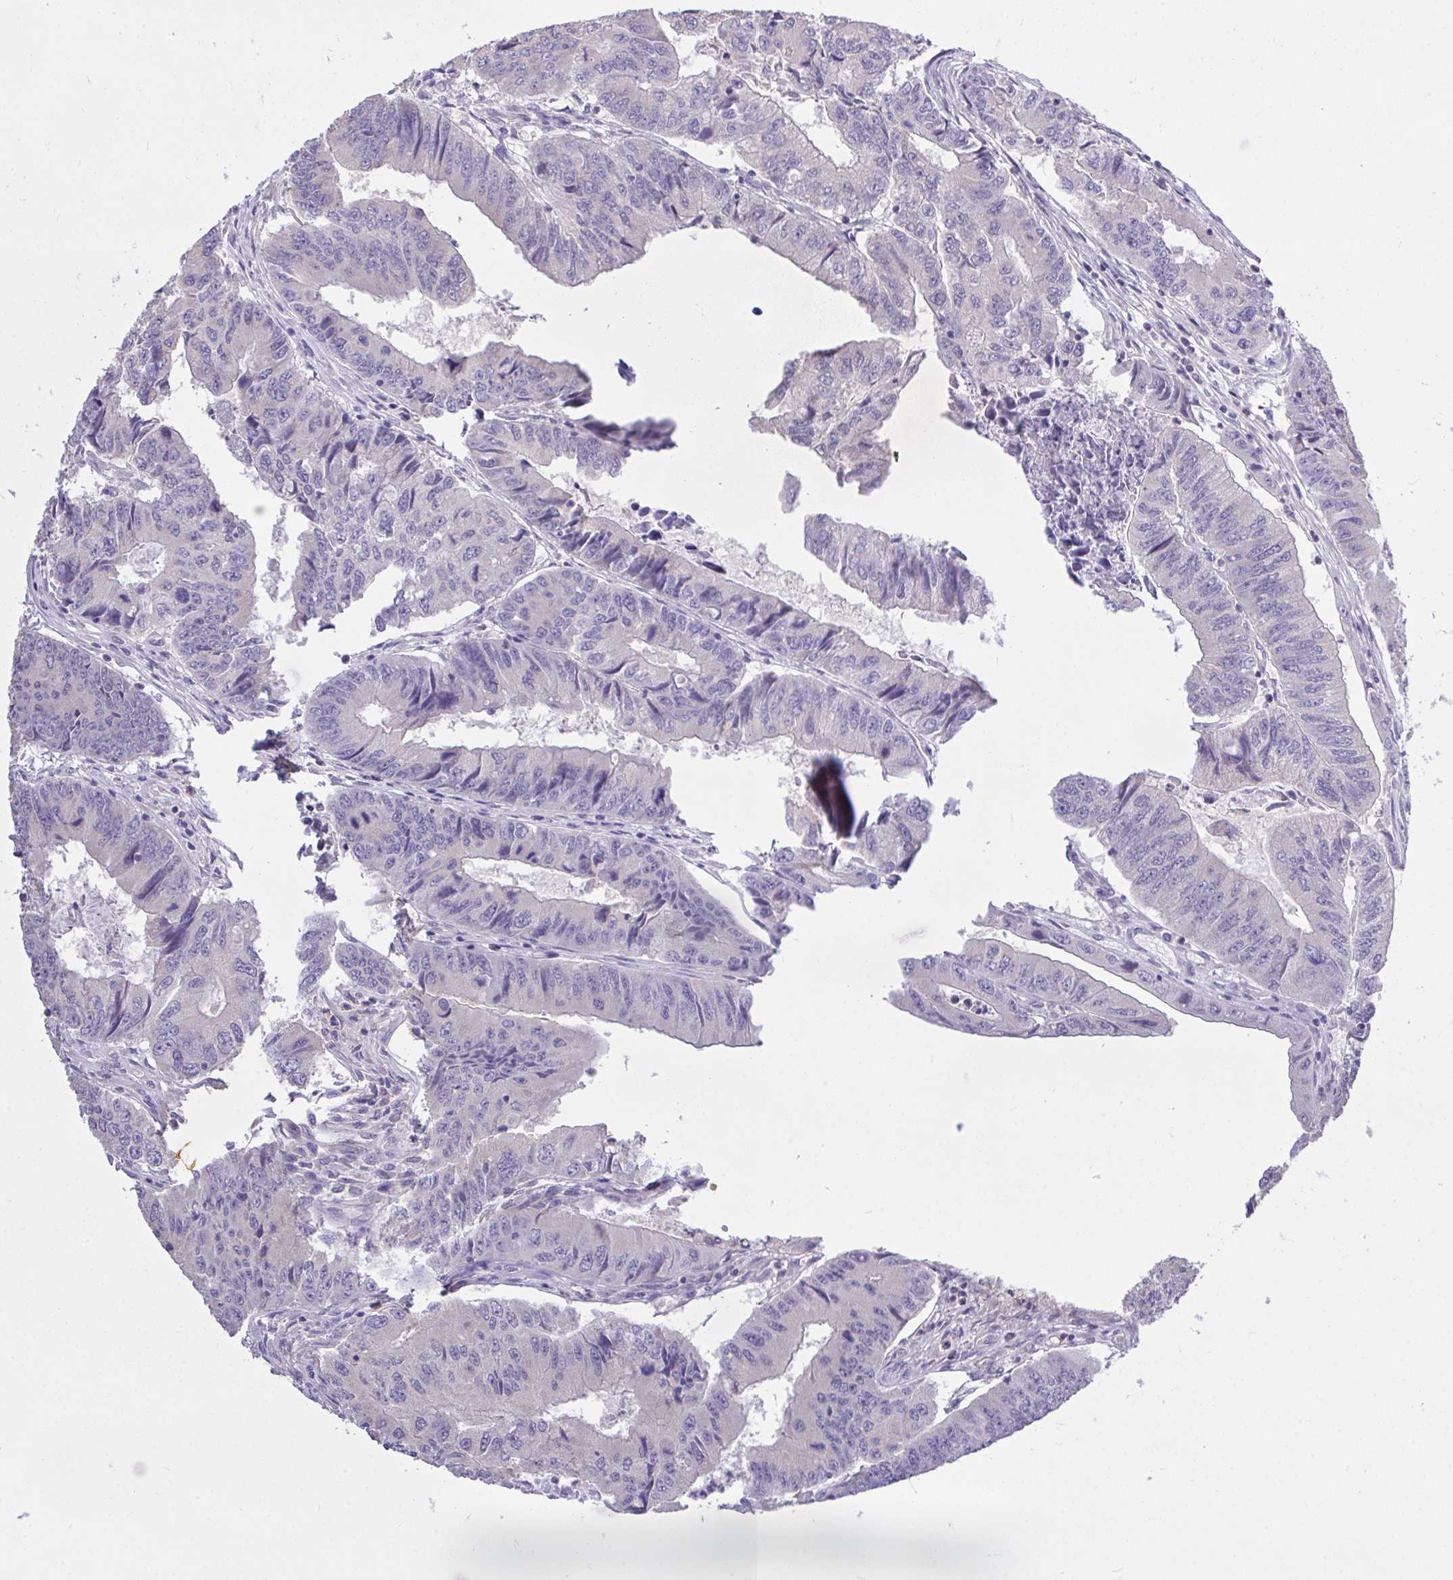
{"staining": {"intensity": "negative", "quantity": "none", "location": "none"}, "tissue": "colorectal cancer", "cell_type": "Tumor cells", "image_type": "cancer", "snomed": [{"axis": "morphology", "description": "Adenocarcinoma, NOS"}, {"axis": "topography", "description": "Colon"}], "caption": "Immunohistochemistry micrograph of human colorectal adenocarcinoma stained for a protein (brown), which demonstrates no expression in tumor cells.", "gene": "MPC2", "patient": {"sex": "male", "age": 53}}